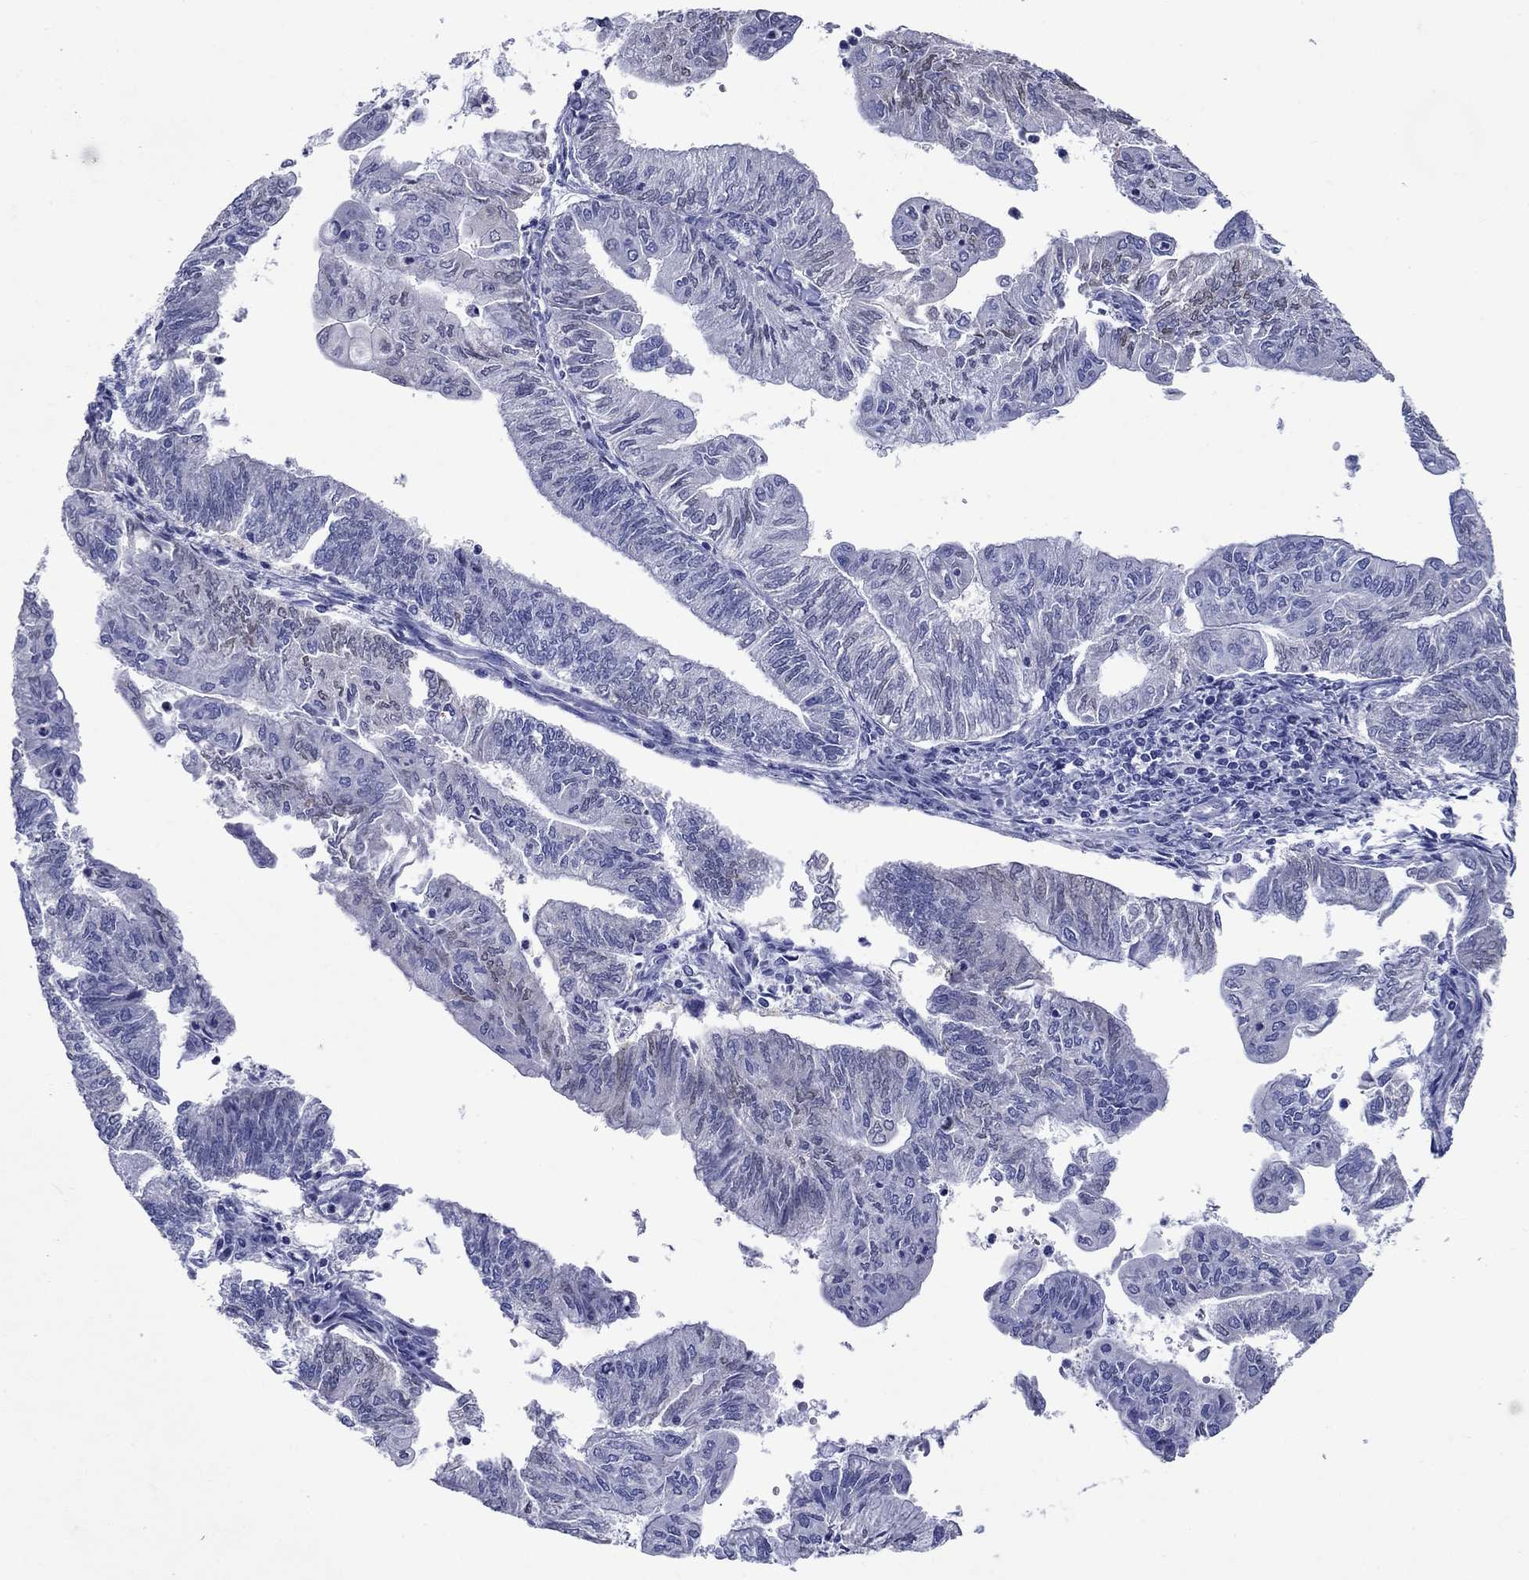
{"staining": {"intensity": "negative", "quantity": "none", "location": "none"}, "tissue": "endometrial cancer", "cell_type": "Tumor cells", "image_type": "cancer", "snomed": [{"axis": "morphology", "description": "Adenocarcinoma, NOS"}, {"axis": "topography", "description": "Endometrium"}], "caption": "A high-resolution image shows immunohistochemistry staining of endometrial cancer, which exhibits no significant expression in tumor cells.", "gene": "SULT2B1", "patient": {"sex": "female", "age": 59}}